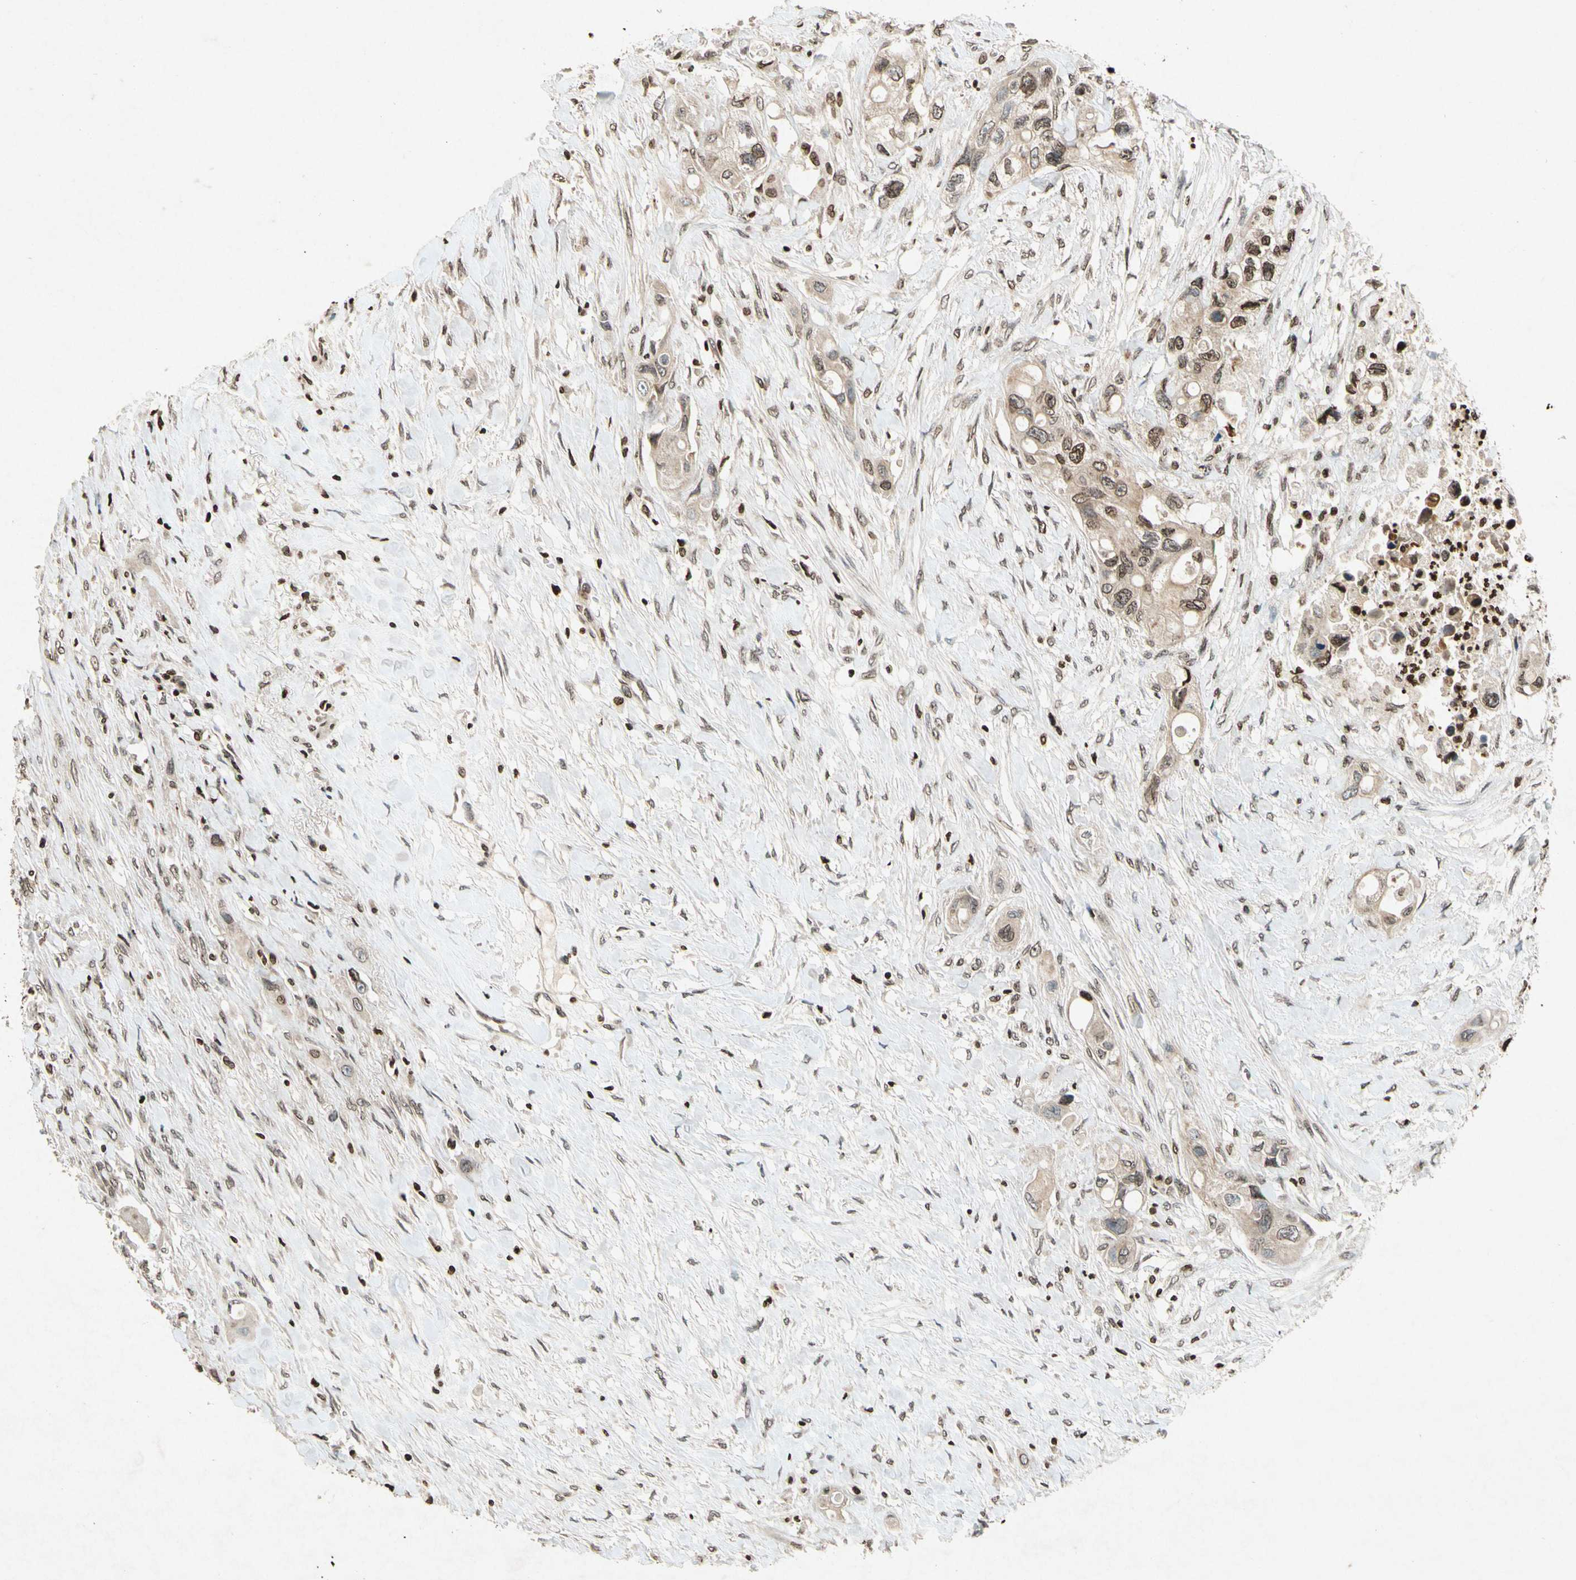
{"staining": {"intensity": "weak", "quantity": "25%-75%", "location": "nuclear"}, "tissue": "colorectal cancer", "cell_type": "Tumor cells", "image_type": "cancer", "snomed": [{"axis": "morphology", "description": "Adenocarcinoma, NOS"}, {"axis": "topography", "description": "Colon"}], "caption": "This photomicrograph exhibits IHC staining of colorectal cancer (adenocarcinoma), with low weak nuclear positivity in about 25%-75% of tumor cells.", "gene": "HOXB3", "patient": {"sex": "female", "age": 57}}